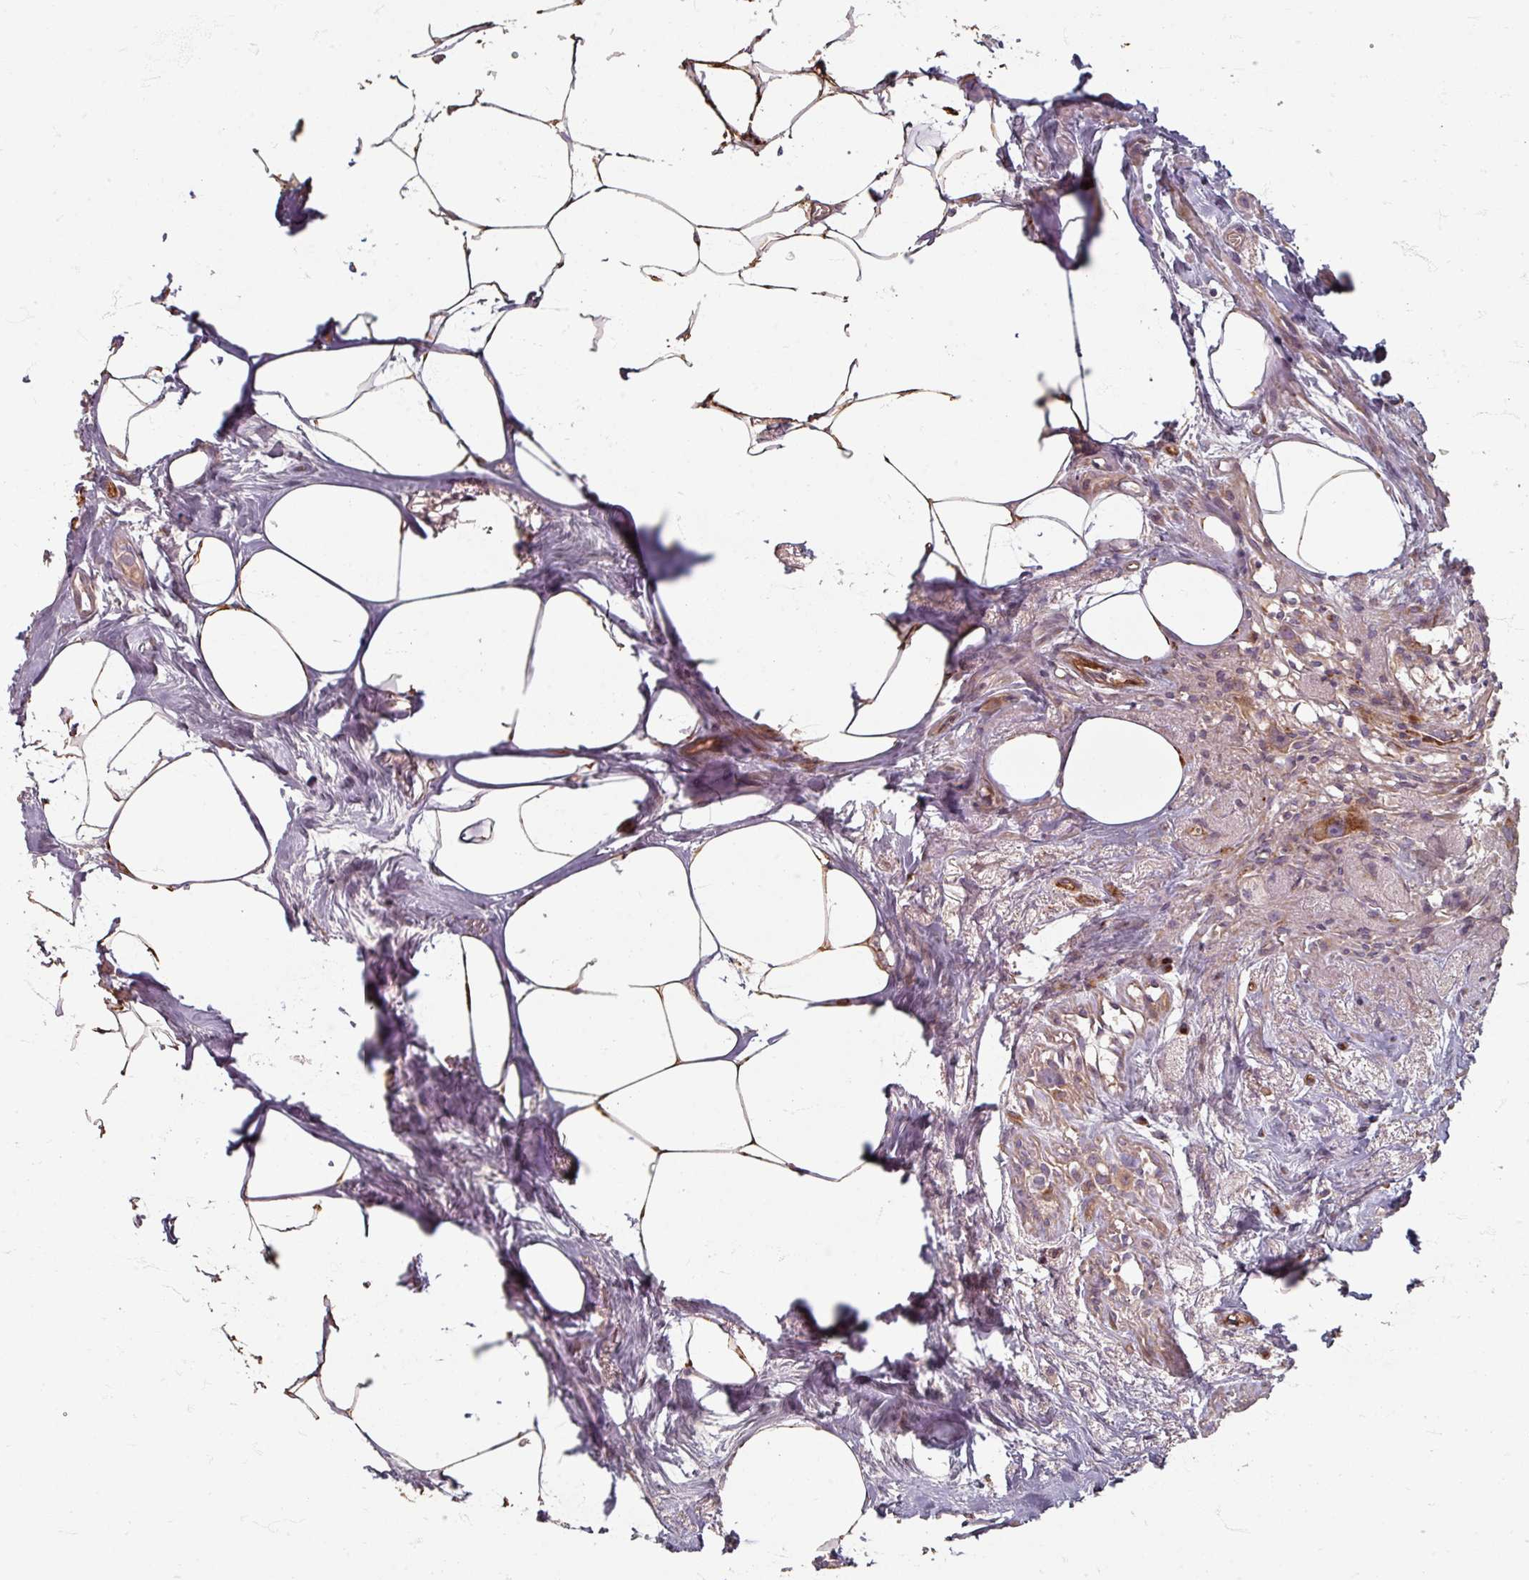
{"staining": {"intensity": "moderate", "quantity": "25%-75%", "location": "cytoplasmic/membranous"}, "tissue": "breast cancer", "cell_type": "Tumor cells", "image_type": "cancer", "snomed": [{"axis": "morphology", "description": "Carcinoma, NOS"}, {"axis": "topography", "description": "Breast"}], "caption": "Immunohistochemical staining of breast cancer (carcinoma) demonstrates medium levels of moderate cytoplasmic/membranous protein staining in about 25%-75% of tumor cells.", "gene": "GABARAPL1", "patient": {"sex": "female", "age": 60}}